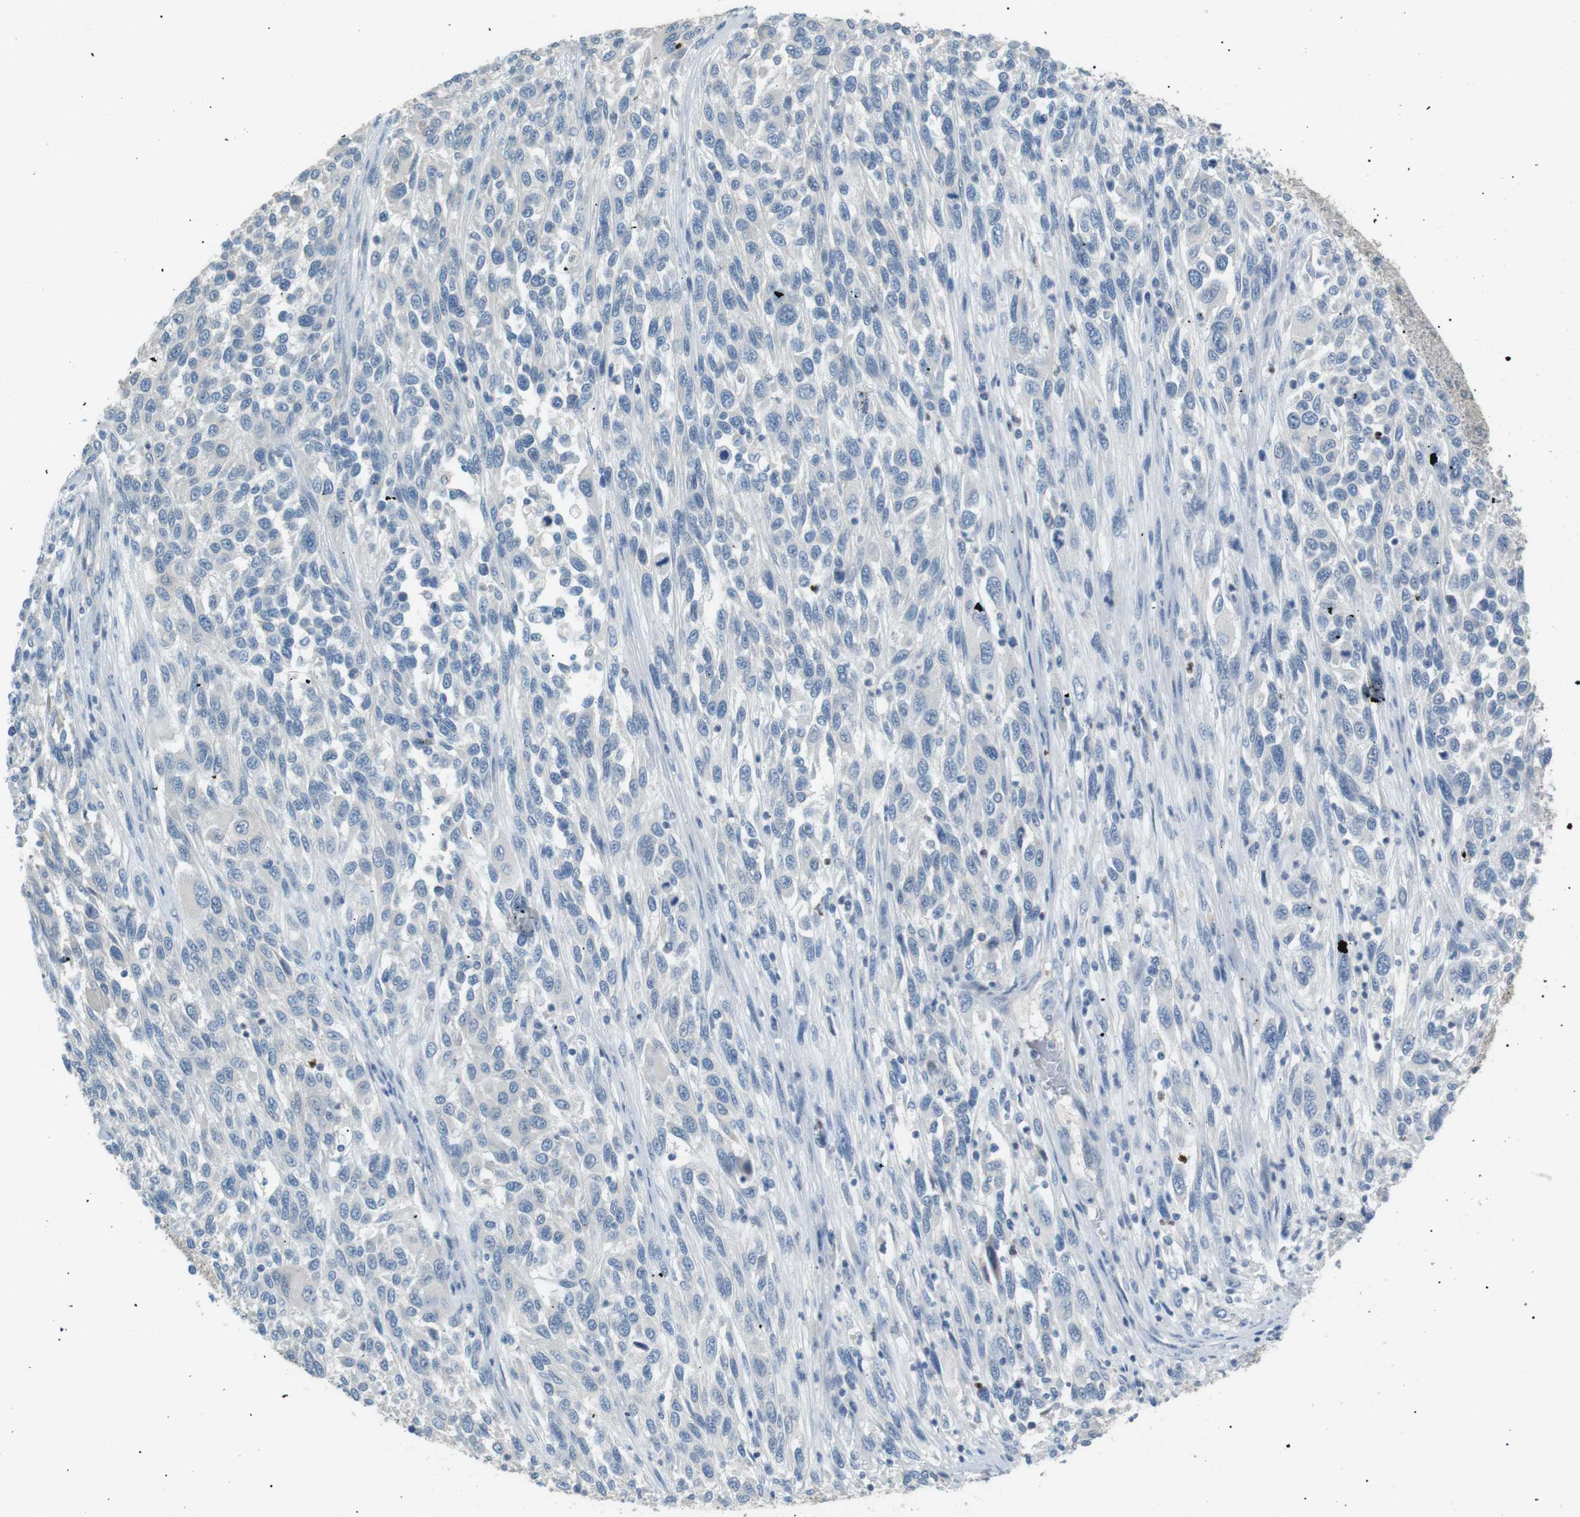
{"staining": {"intensity": "negative", "quantity": "none", "location": "none"}, "tissue": "melanoma", "cell_type": "Tumor cells", "image_type": "cancer", "snomed": [{"axis": "morphology", "description": "Malignant melanoma, Metastatic site"}, {"axis": "topography", "description": "Lymph node"}], "caption": "Immunohistochemistry (IHC) of human melanoma shows no expression in tumor cells.", "gene": "CDH26", "patient": {"sex": "male", "age": 61}}